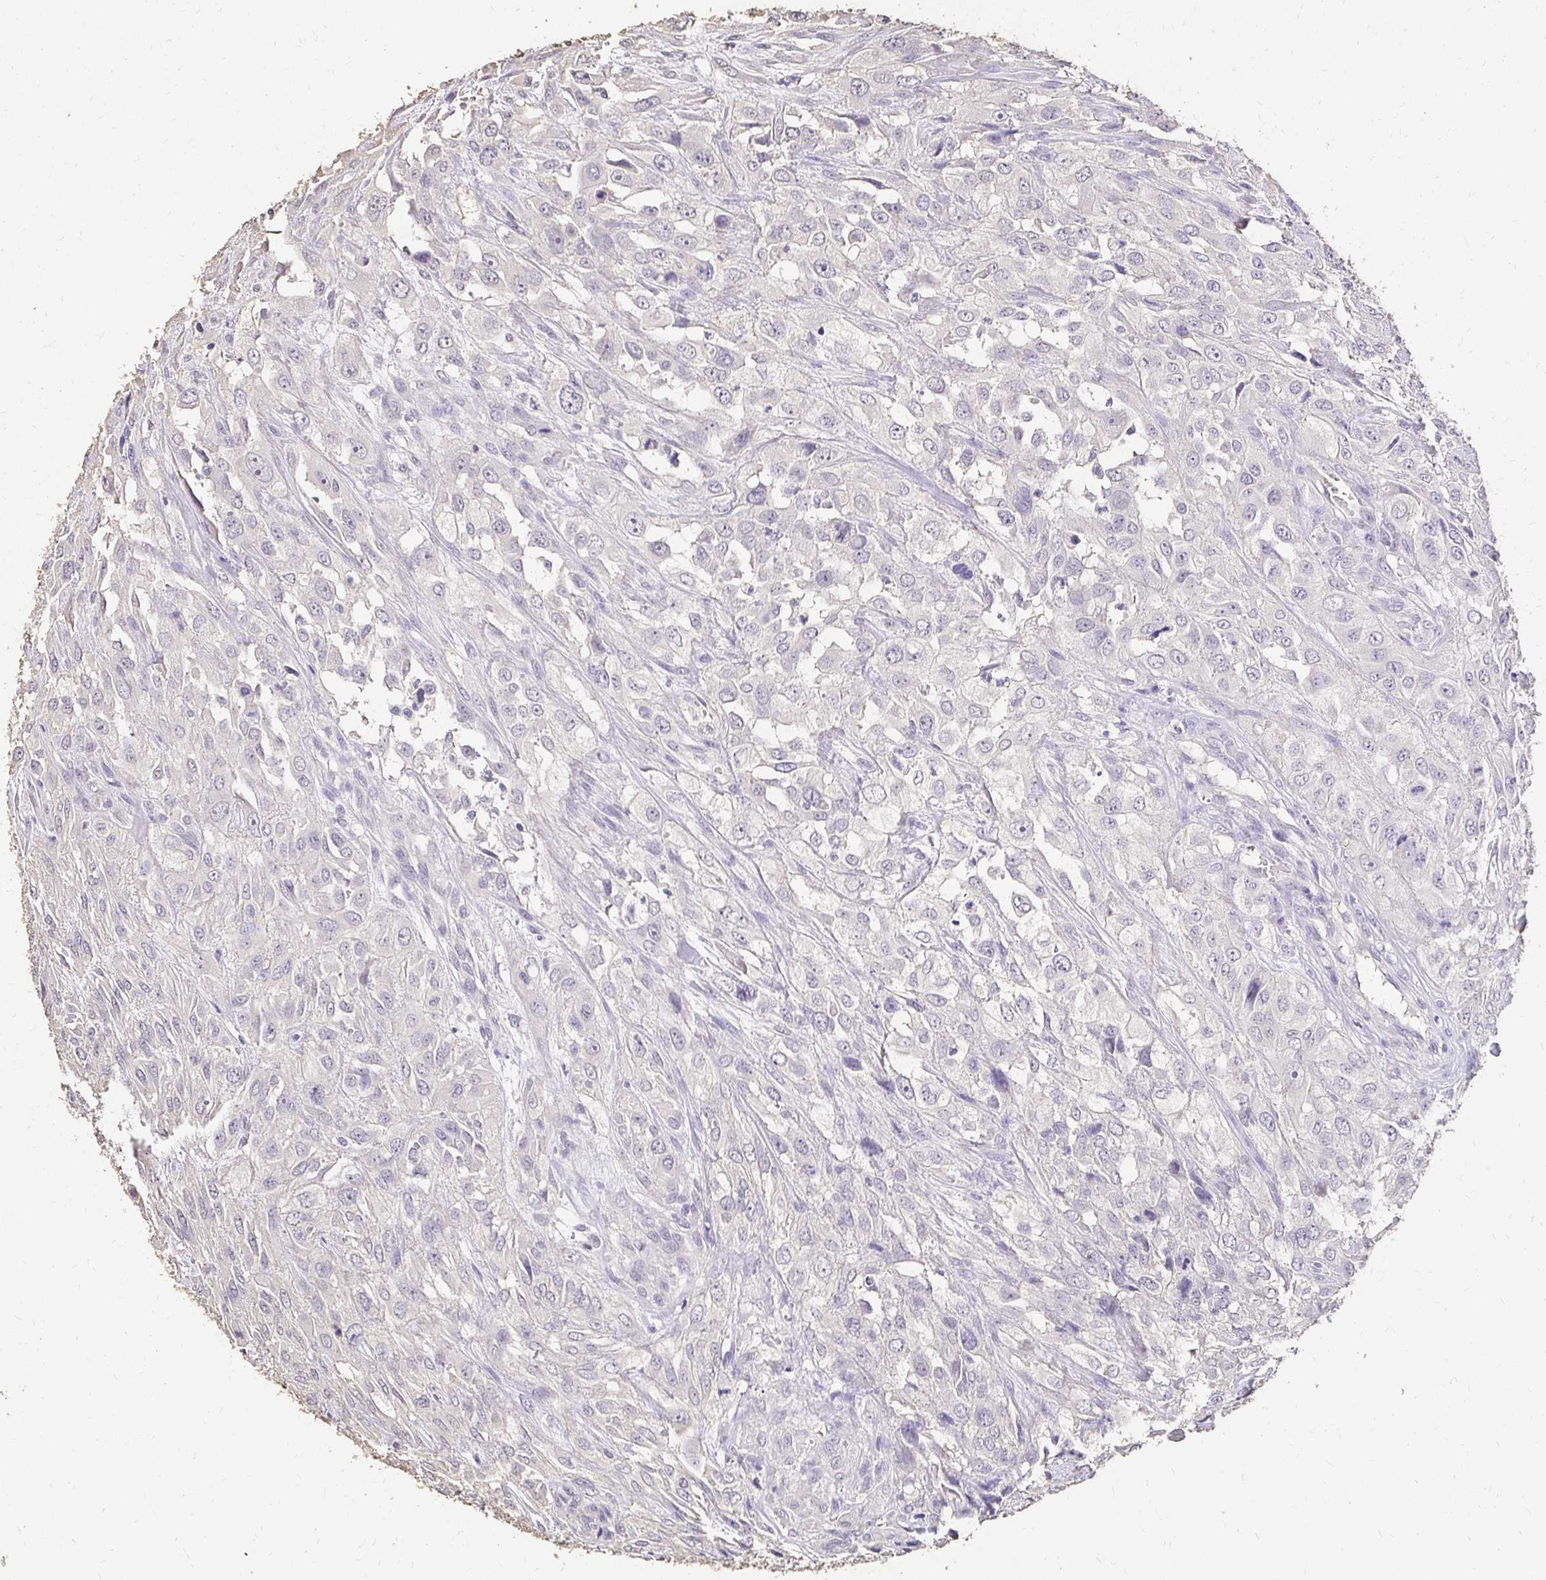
{"staining": {"intensity": "negative", "quantity": "none", "location": "none"}, "tissue": "urothelial cancer", "cell_type": "Tumor cells", "image_type": "cancer", "snomed": [{"axis": "morphology", "description": "Urothelial carcinoma, High grade"}, {"axis": "topography", "description": "Urinary bladder"}], "caption": "Protein analysis of high-grade urothelial carcinoma shows no significant positivity in tumor cells.", "gene": "UGT1A6", "patient": {"sex": "male", "age": 67}}